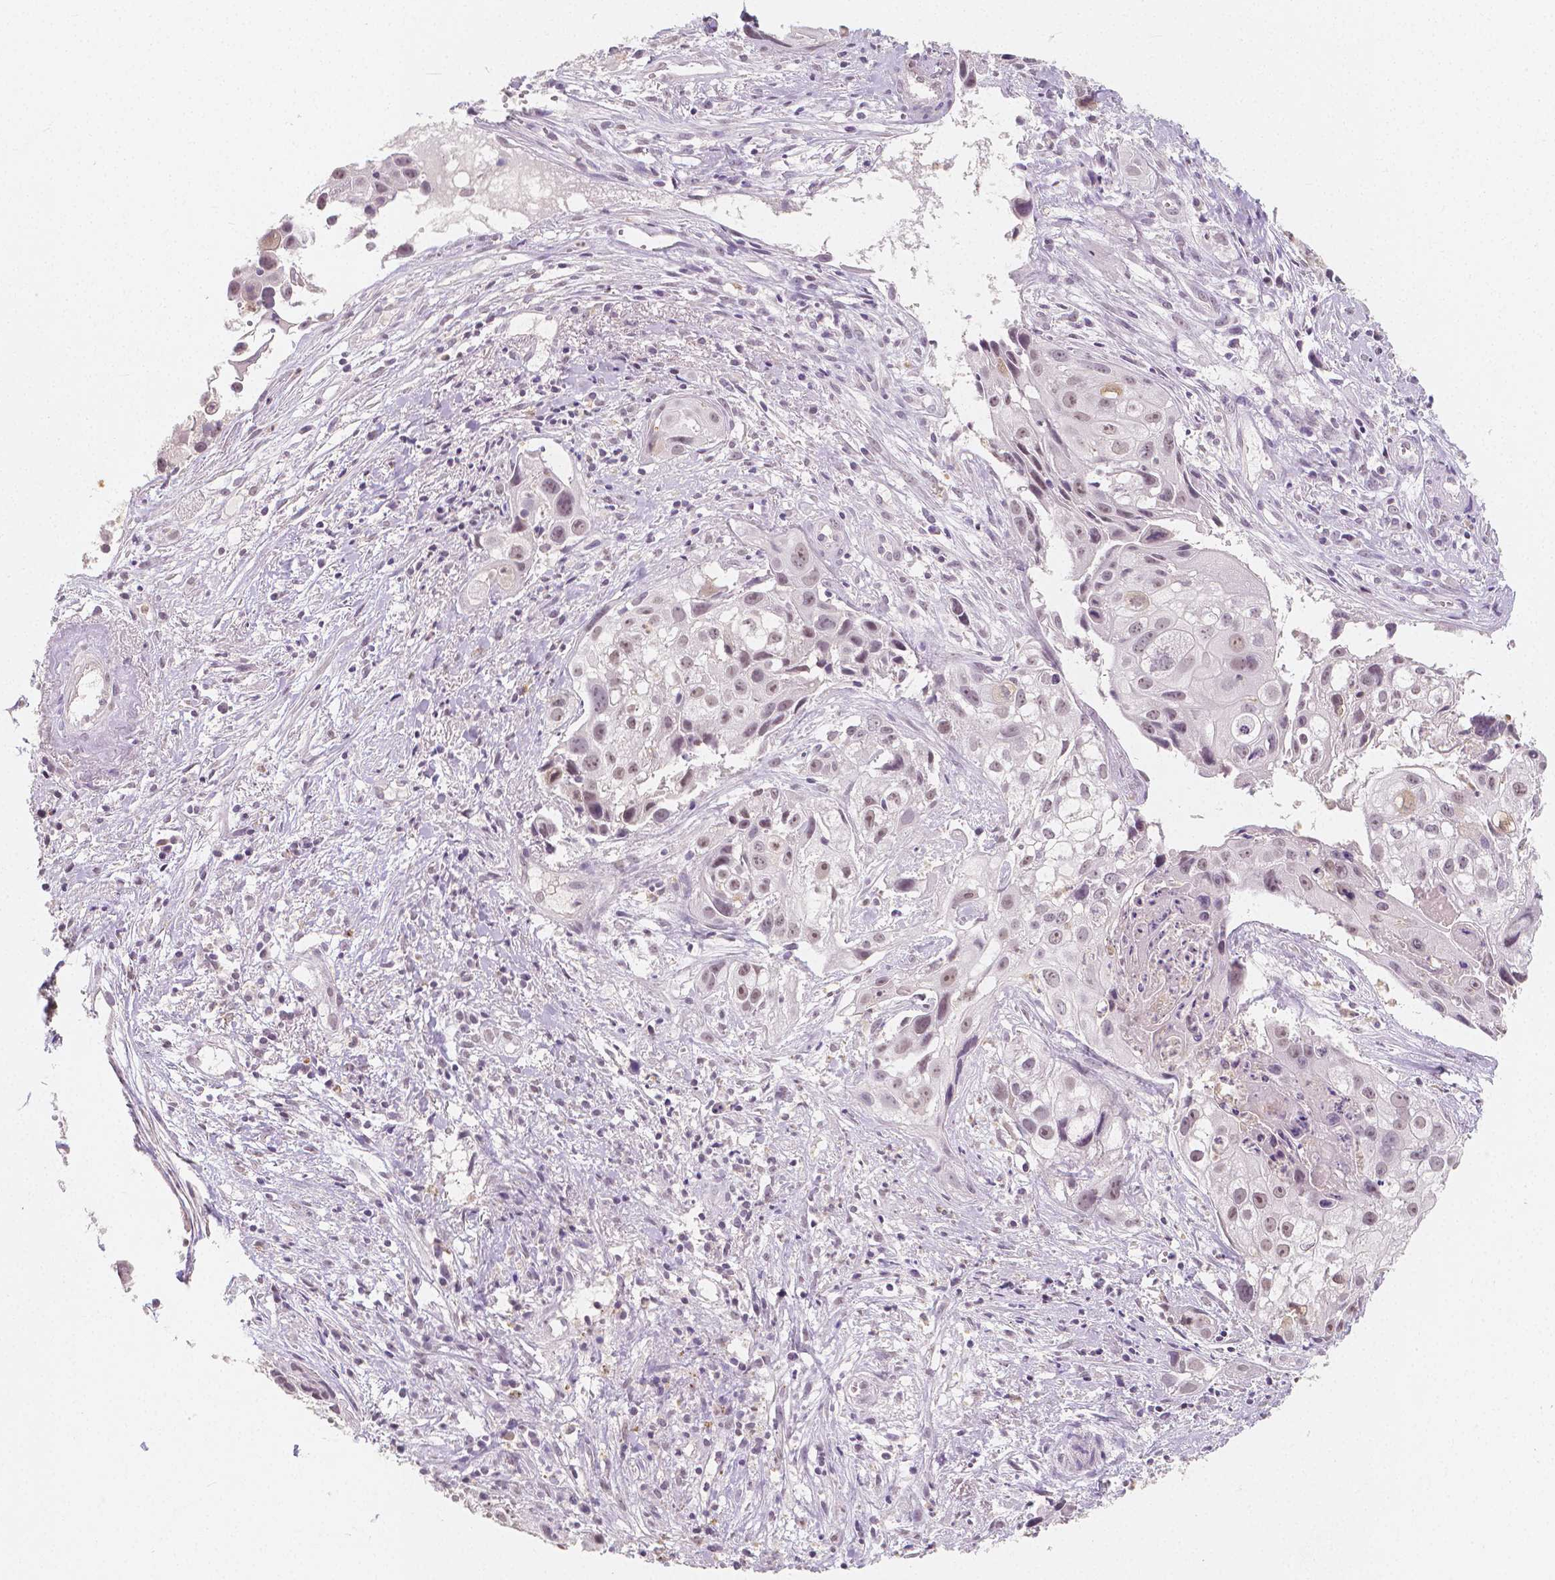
{"staining": {"intensity": "weak", "quantity": "25%-75%", "location": "nuclear"}, "tissue": "cervical cancer", "cell_type": "Tumor cells", "image_type": "cancer", "snomed": [{"axis": "morphology", "description": "Squamous cell carcinoma, NOS"}, {"axis": "topography", "description": "Cervix"}], "caption": "DAB immunohistochemical staining of cervical cancer (squamous cell carcinoma) displays weak nuclear protein staining in about 25%-75% of tumor cells. The staining was performed using DAB to visualize the protein expression in brown, while the nuclei were stained in blue with hematoxylin (Magnification: 20x).", "gene": "NOLC1", "patient": {"sex": "female", "age": 53}}